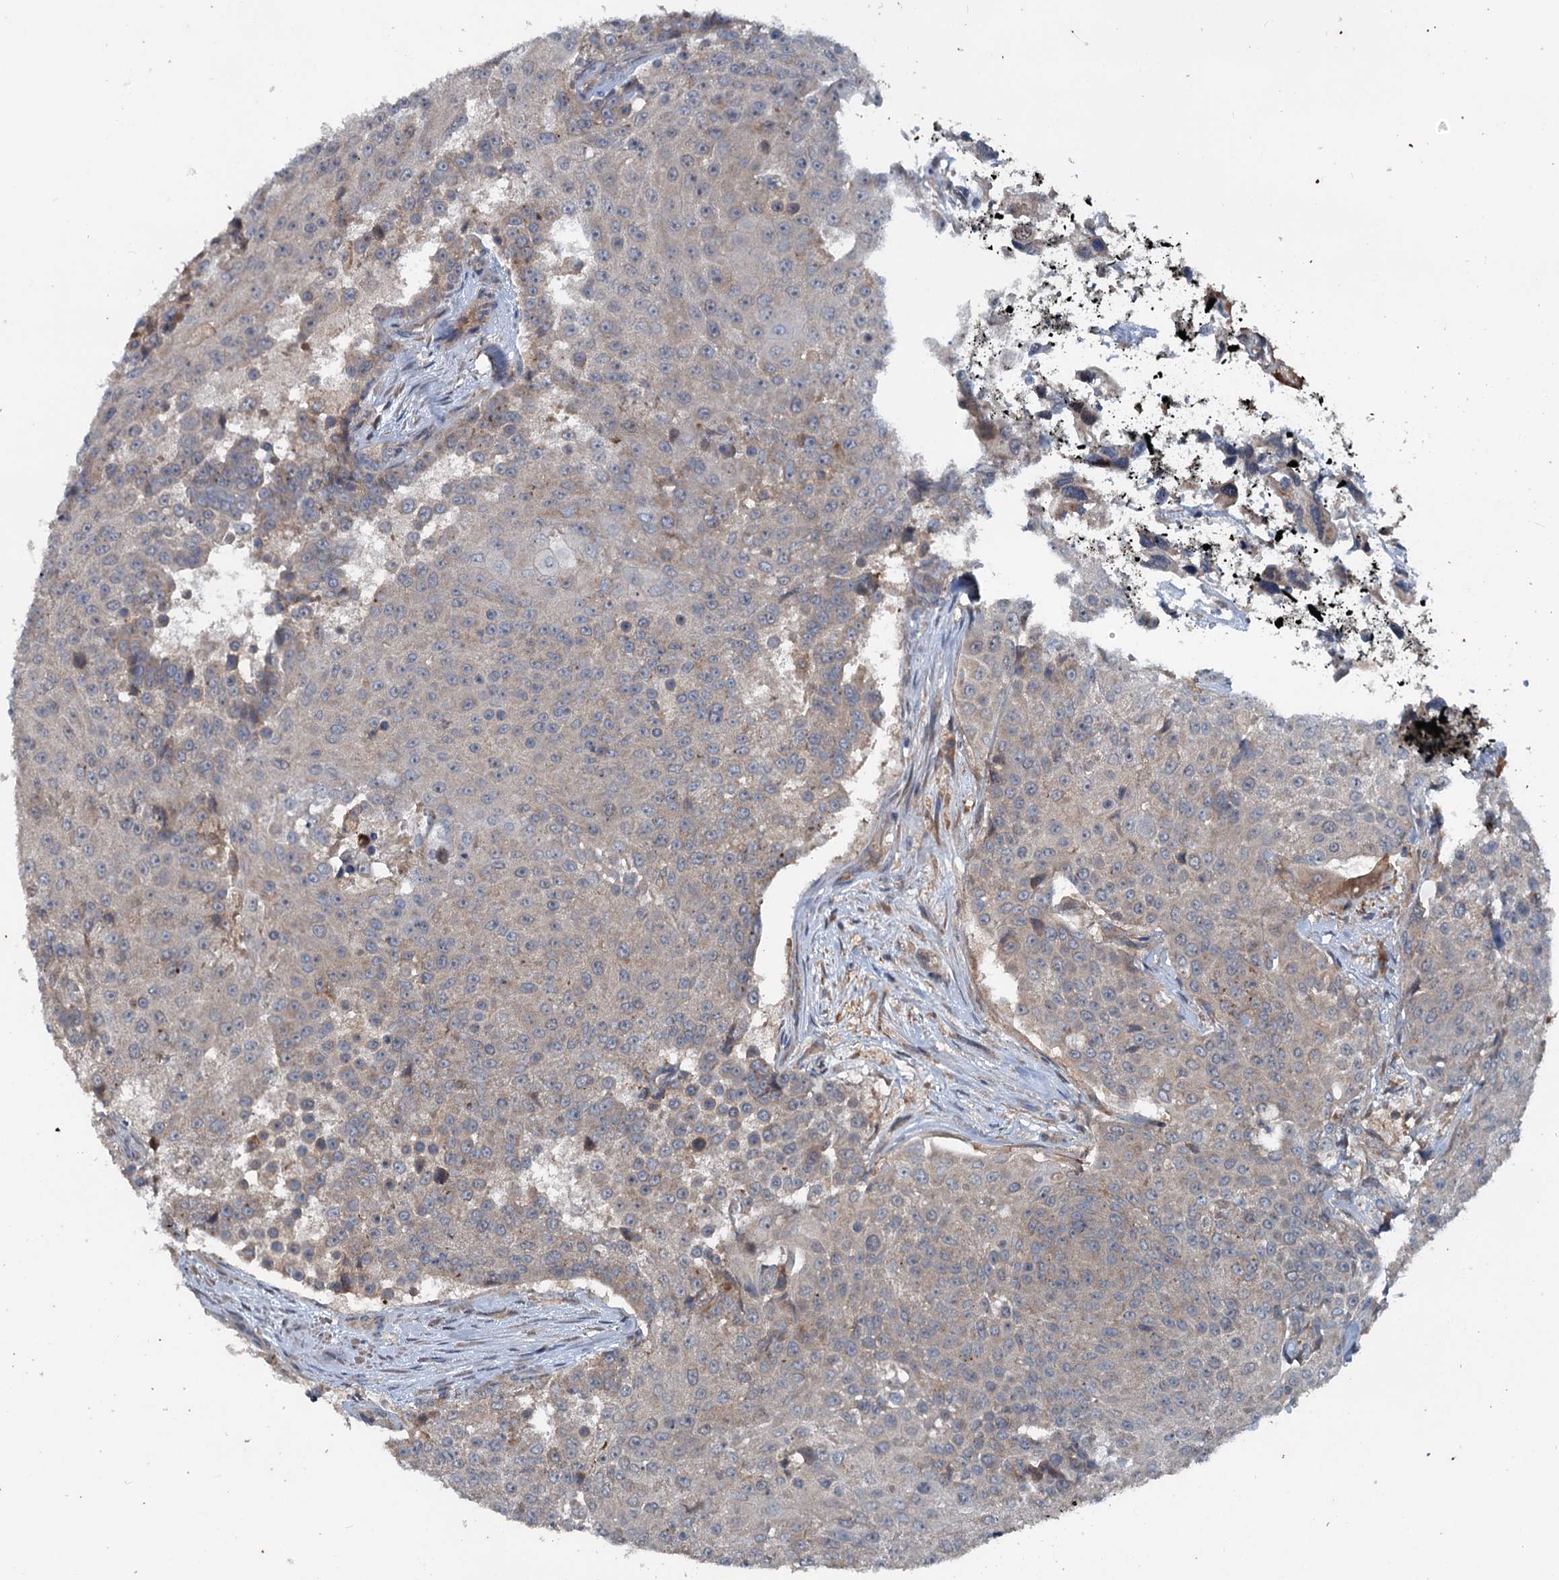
{"staining": {"intensity": "weak", "quantity": "25%-75%", "location": "cytoplasmic/membranous"}, "tissue": "urothelial cancer", "cell_type": "Tumor cells", "image_type": "cancer", "snomed": [{"axis": "morphology", "description": "Urothelial carcinoma, High grade"}, {"axis": "topography", "description": "Urinary bladder"}], "caption": "Protein staining reveals weak cytoplasmic/membranous staining in approximately 25%-75% of tumor cells in urothelial cancer.", "gene": "TEDC1", "patient": {"sex": "female", "age": 63}}